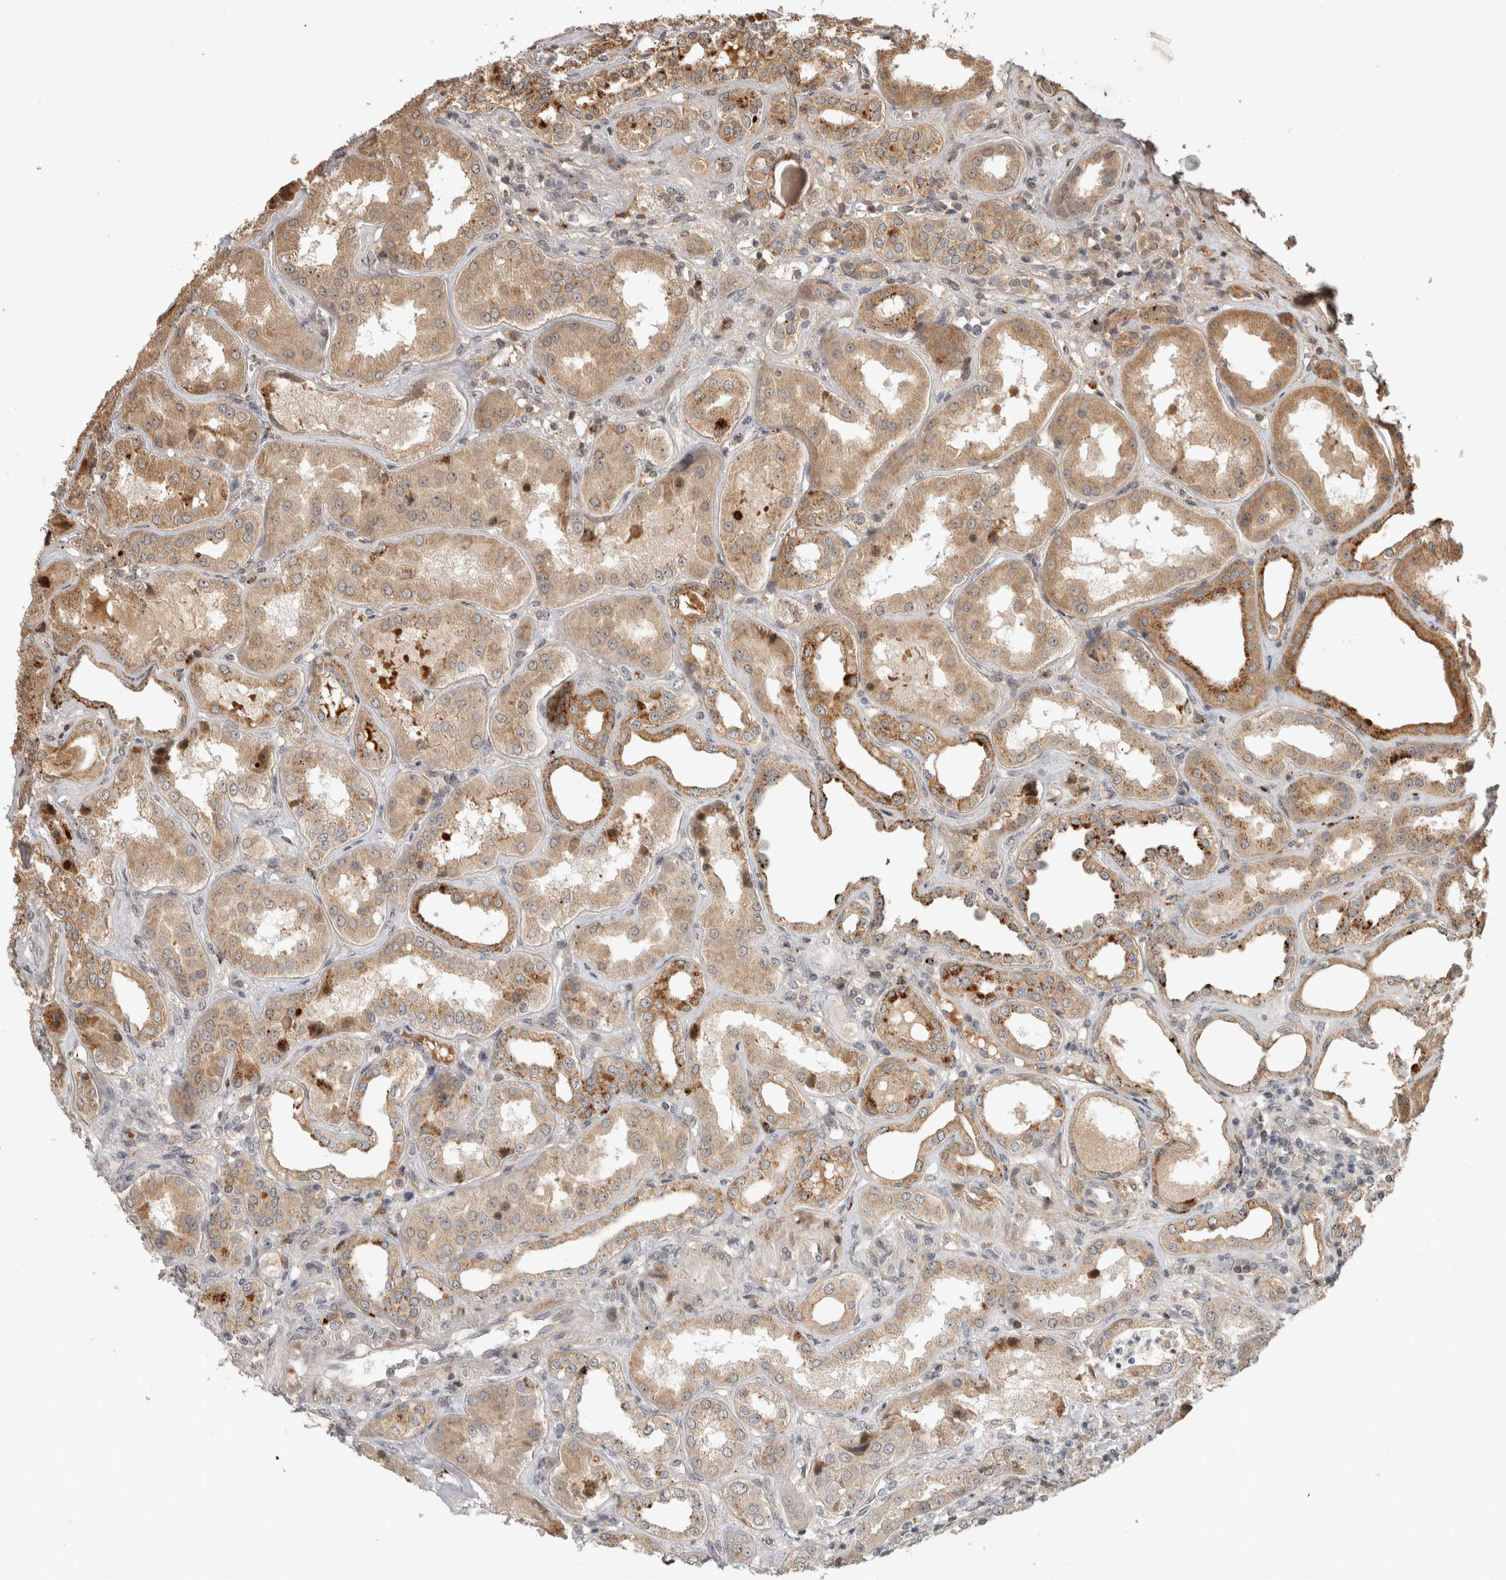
{"staining": {"intensity": "weak", "quantity": ">75%", "location": "cytoplasmic/membranous"}, "tissue": "kidney", "cell_type": "Cells in glomeruli", "image_type": "normal", "snomed": [{"axis": "morphology", "description": "Normal tissue, NOS"}, {"axis": "topography", "description": "Kidney"}], "caption": "IHC image of benign human kidney stained for a protein (brown), which demonstrates low levels of weak cytoplasmic/membranous staining in approximately >75% of cells in glomeruli.", "gene": "PITPNC1", "patient": {"sex": "female", "age": 56}}